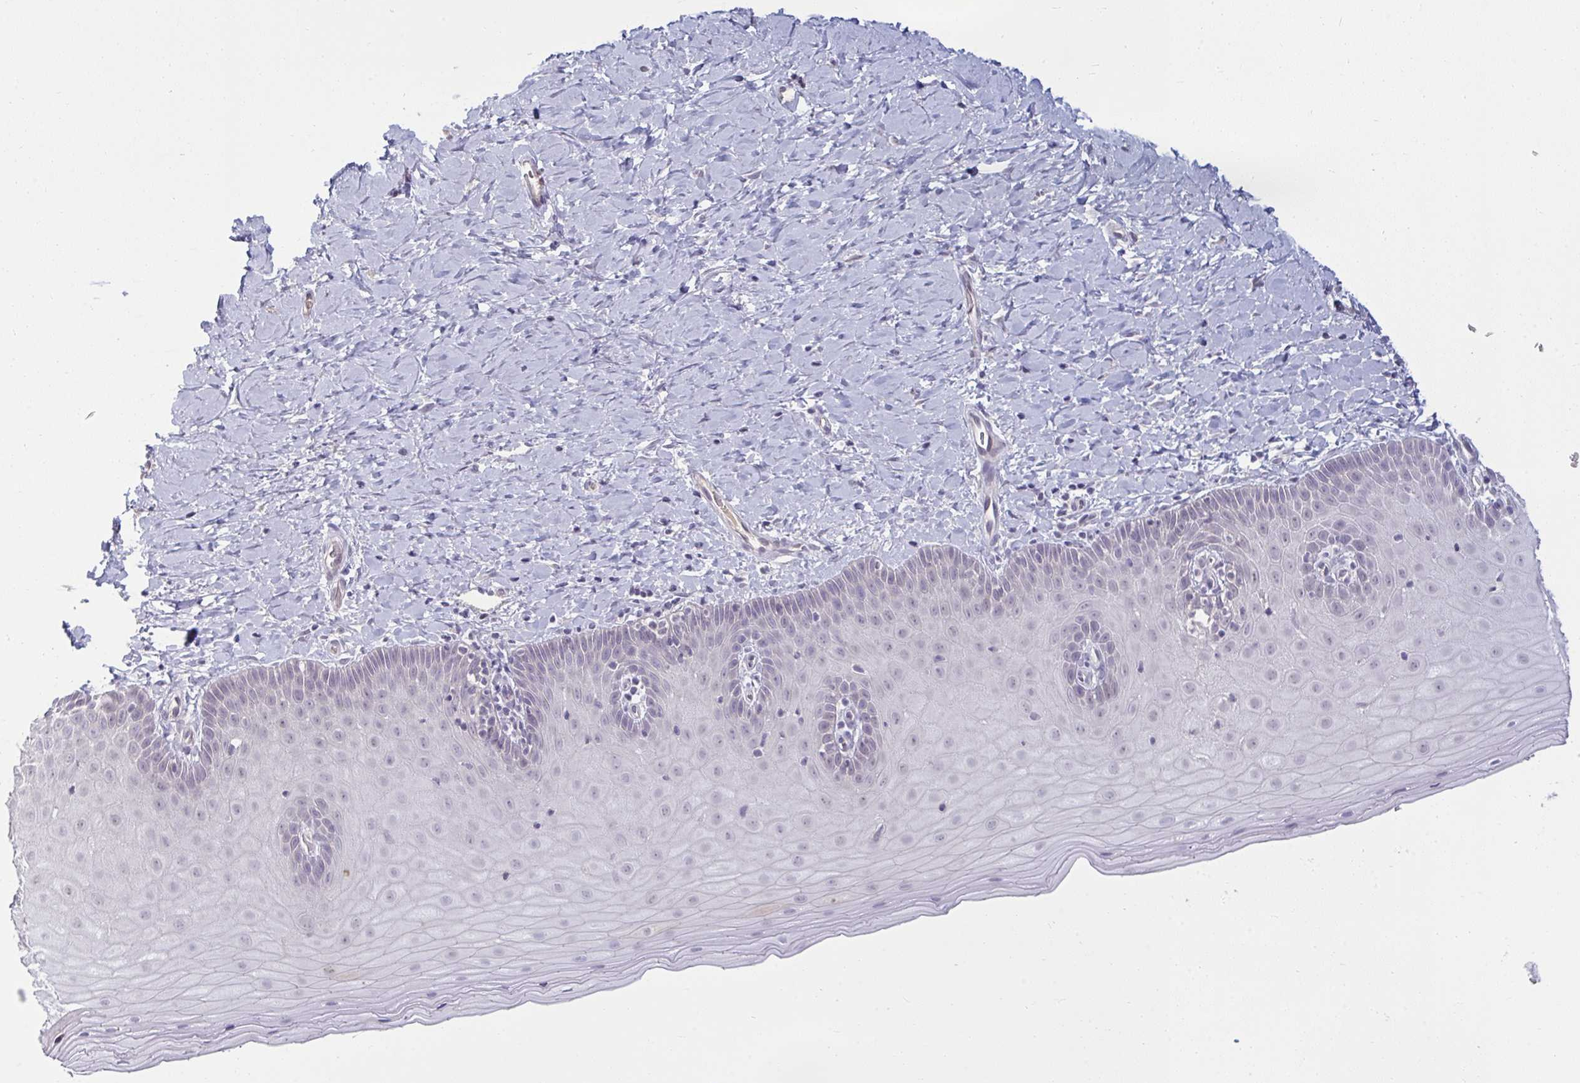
{"staining": {"intensity": "negative", "quantity": "none", "location": "none"}, "tissue": "cervix", "cell_type": "Glandular cells", "image_type": "normal", "snomed": [{"axis": "morphology", "description": "Normal tissue, NOS"}, {"axis": "topography", "description": "Cervix"}], "caption": "Immunohistochemistry of normal cervix demonstrates no staining in glandular cells. (DAB immunohistochemistry visualized using brightfield microscopy, high magnification).", "gene": "RNASEH1", "patient": {"sex": "female", "age": 37}}